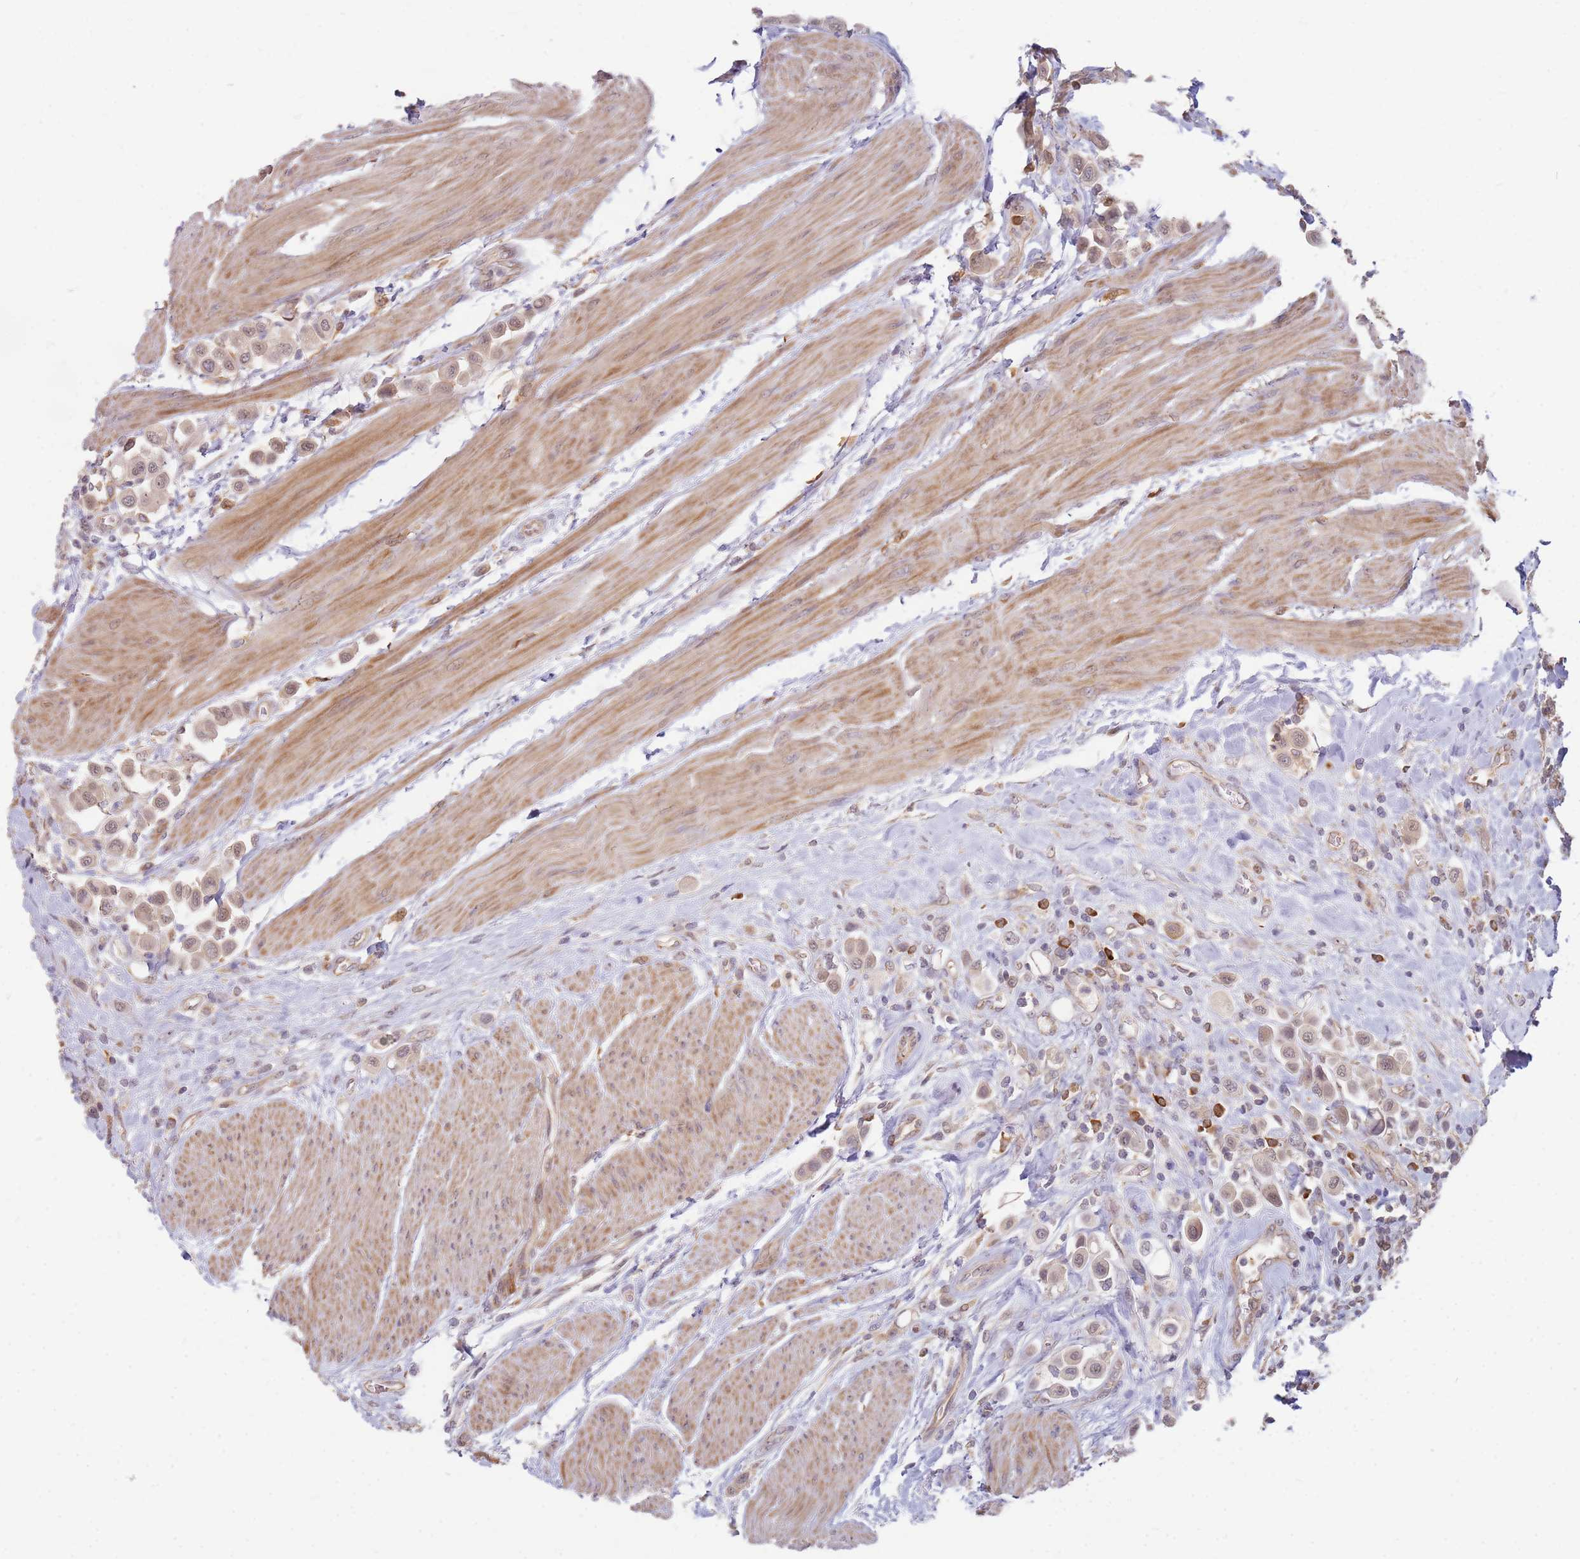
{"staining": {"intensity": "weak", "quantity": ">75%", "location": "nuclear"}, "tissue": "urothelial cancer", "cell_type": "Tumor cells", "image_type": "cancer", "snomed": [{"axis": "morphology", "description": "Urothelial carcinoma, High grade"}, {"axis": "topography", "description": "Urinary bladder"}], "caption": "IHC of human urothelial carcinoma (high-grade) reveals low levels of weak nuclear staining in about >75% of tumor cells.", "gene": "MPEG1", "patient": {"sex": "male", "age": 50}}